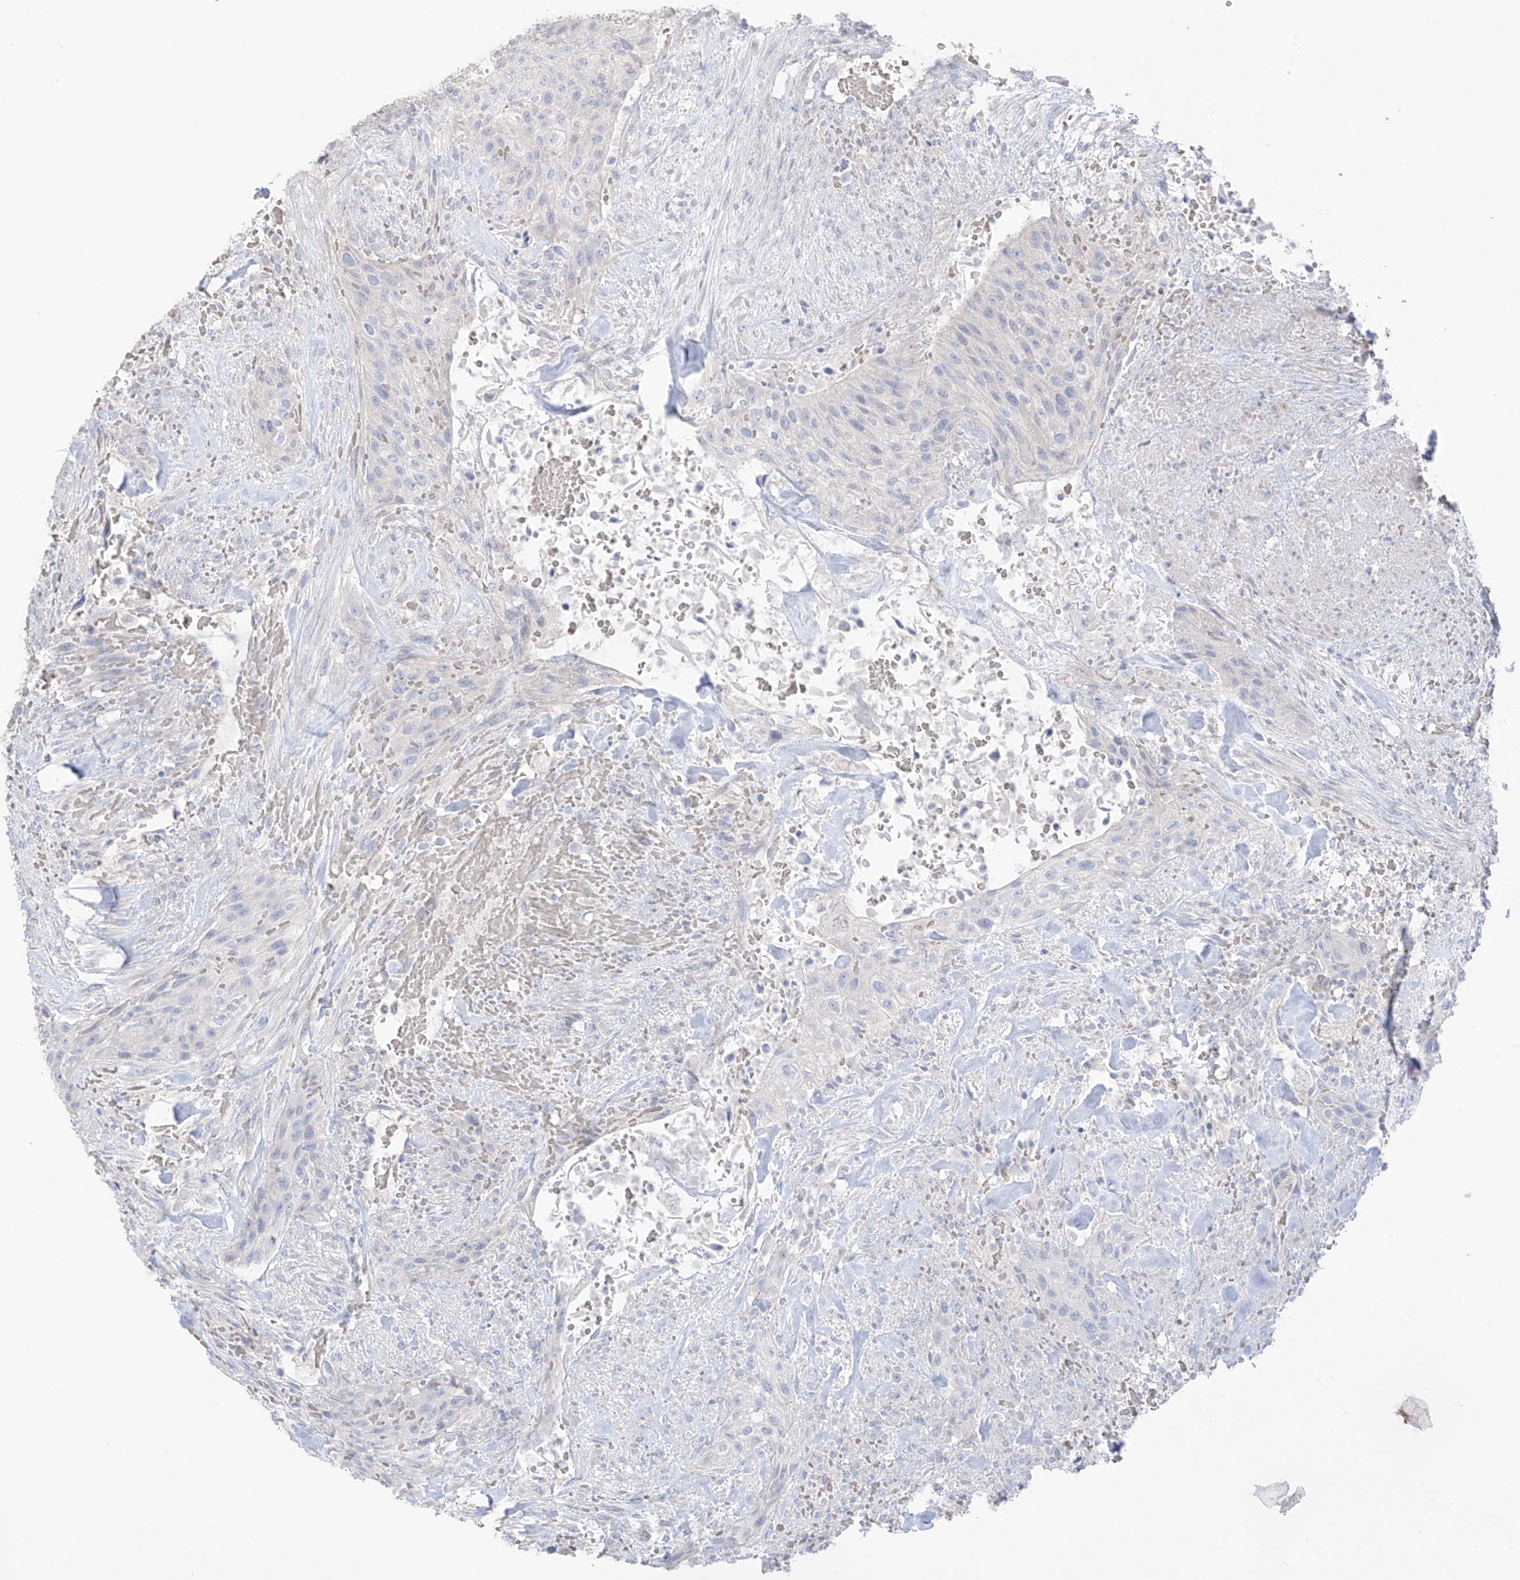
{"staining": {"intensity": "negative", "quantity": "none", "location": "none"}, "tissue": "urothelial cancer", "cell_type": "Tumor cells", "image_type": "cancer", "snomed": [{"axis": "morphology", "description": "Urothelial carcinoma, High grade"}, {"axis": "topography", "description": "Urinary bladder"}], "caption": "High magnification brightfield microscopy of urothelial carcinoma (high-grade) stained with DAB (brown) and counterstained with hematoxylin (blue): tumor cells show no significant staining.", "gene": "ASPRV1", "patient": {"sex": "male", "age": 35}}